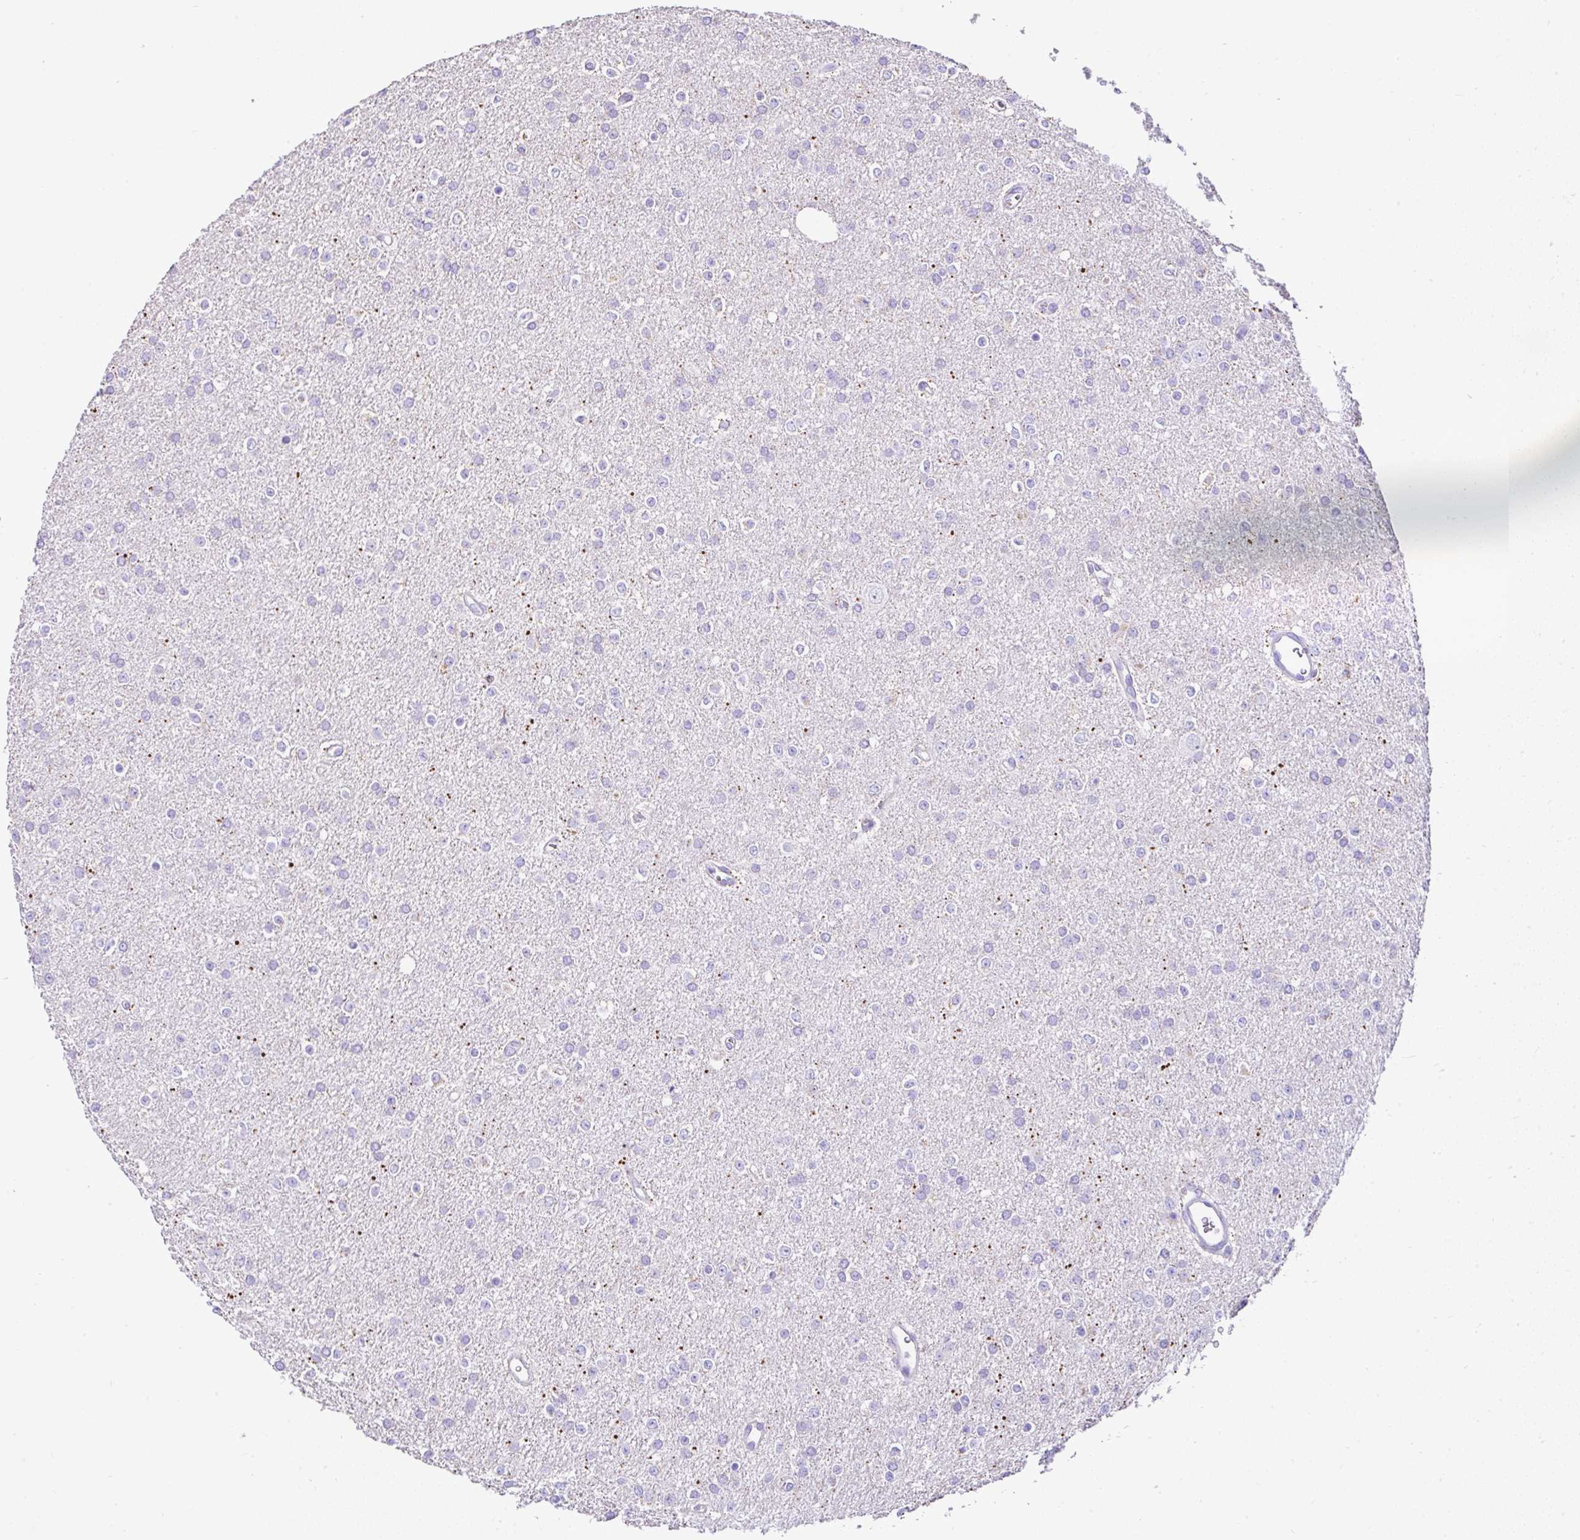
{"staining": {"intensity": "negative", "quantity": "none", "location": "none"}, "tissue": "glioma", "cell_type": "Tumor cells", "image_type": "cancer", "snomed": [{"axis": "morphology", "description": "Glioma, malignant, Low grade"}, {"axis": "topography", "description": "Brain"}], "caption": "Immunohistochemical staining of human malignant glioma (low-grade) reveals no significant positivity in tumor cells.", "gene": "SLC13A1", "patient": {"sex": "female", "age": 34}}